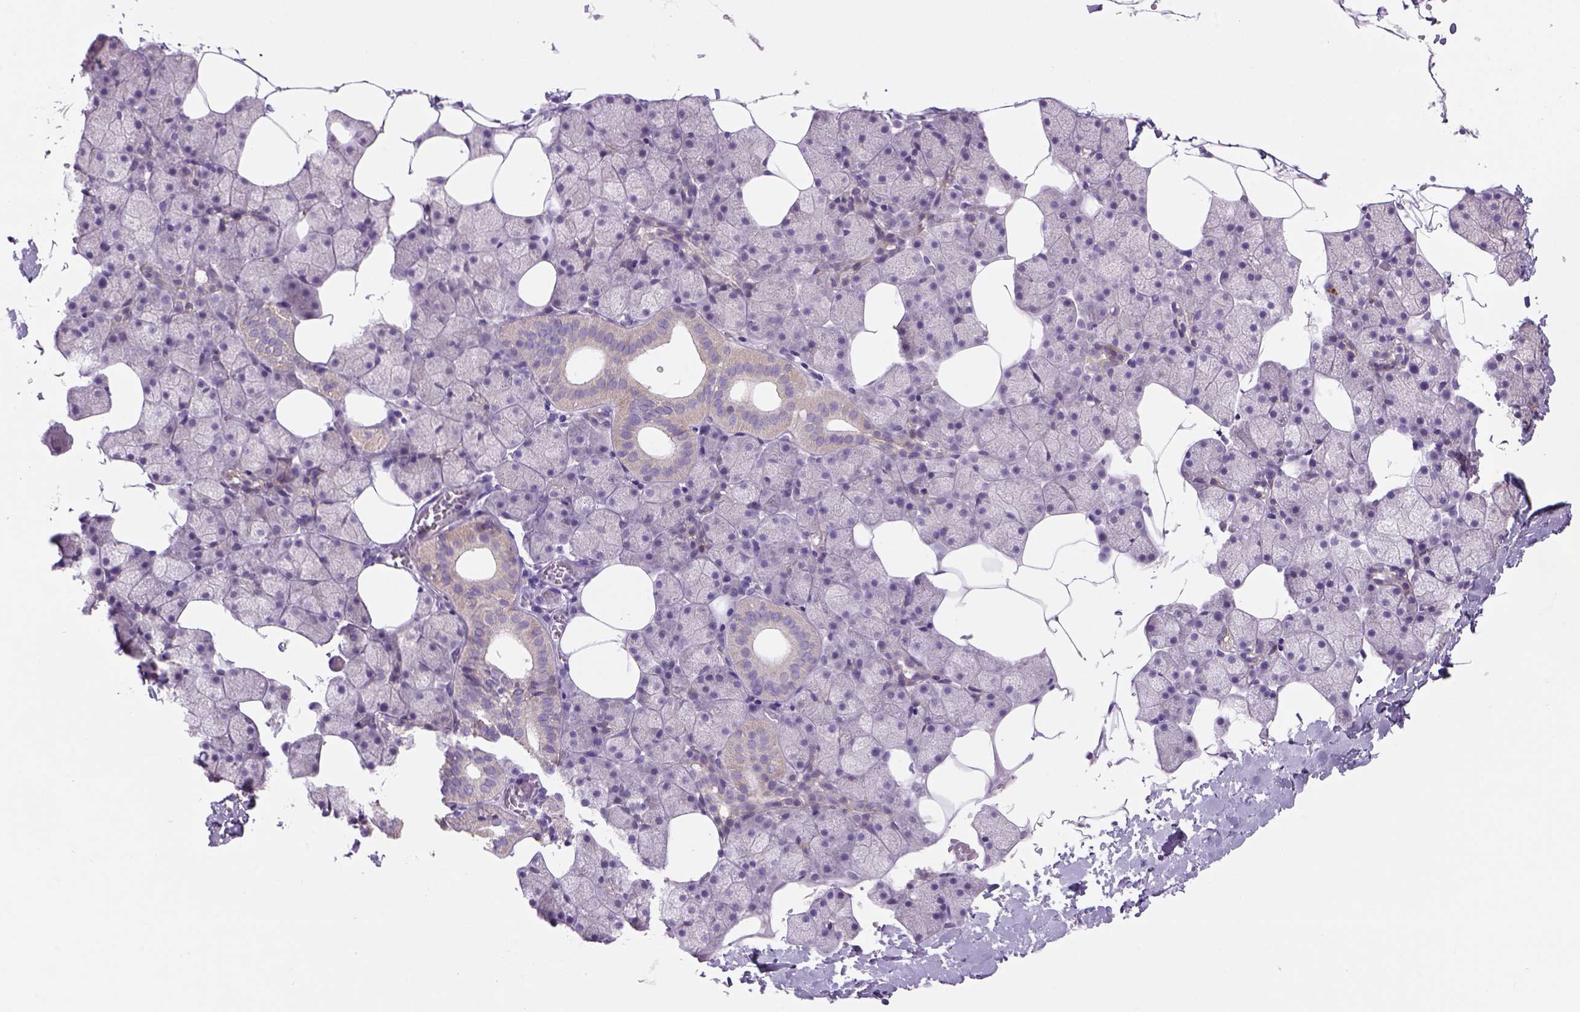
{"staining": {"intensity": "weak", "quantity": "<25%", "location": "cytoplasmic/membranous"}, "tissue": "salivary gland", "cell_type": "Glandular cells", "image_type": "normal", "snomed": [{"axis": "morphology", "description": "Normal tissue, NOS"}, {"axis": "topography", "description": "Salivary gland"}], "caption": "Protein analysis of normal salivary gland displays no significant staining in glandular cells. (DAB immunohistochemistry with hematoxylin counter stain).", "gene": "ADGRV1", "patient": {"sex": "male", "age": 38}}